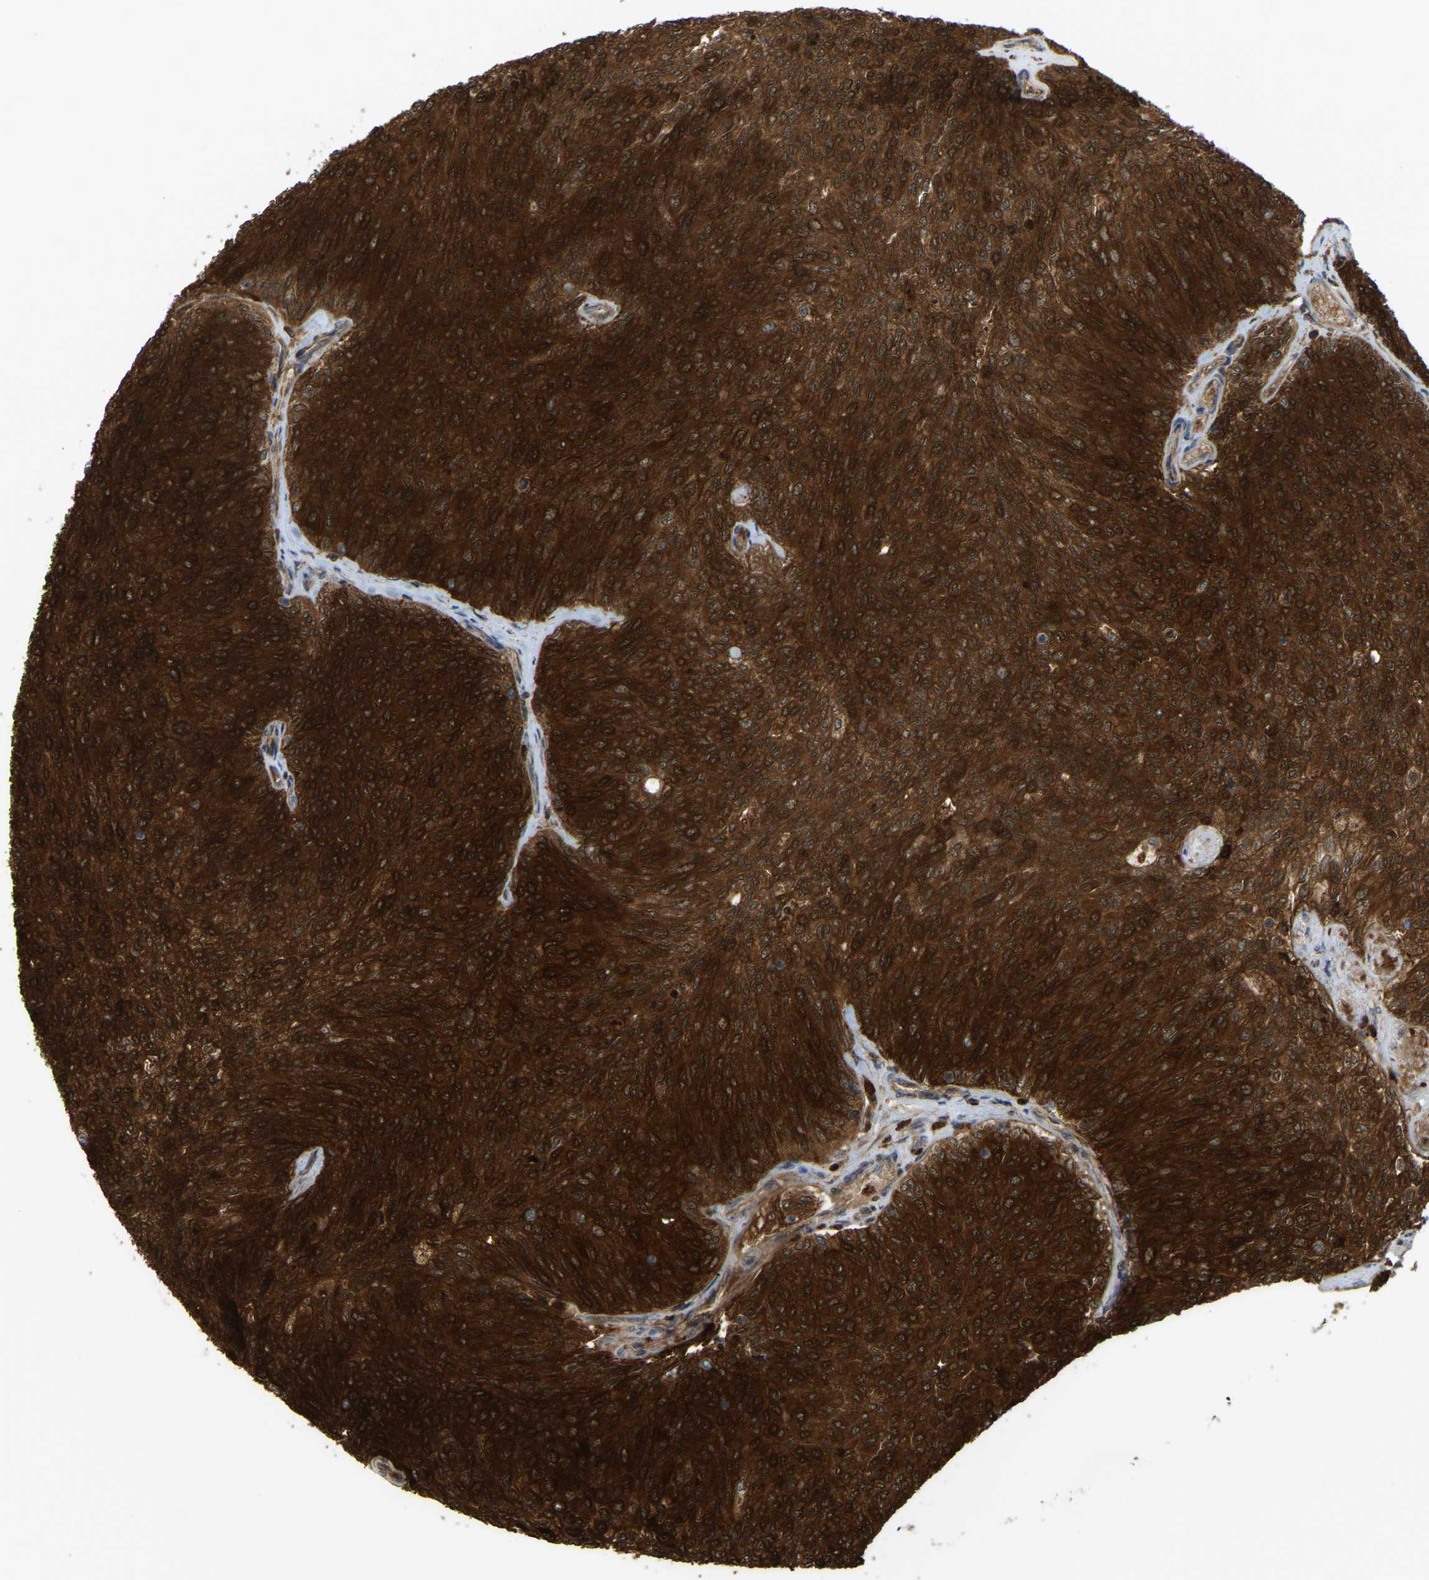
{"staining": {"intensity": "strong", "quantity": ">75%", "location": "cytoplasmic/membranous"}, "tissue": "urothelial cancer", "cell_type": "Tumor cells", "image_type": "cancer", "snomed": [{"axis": "morphology", "description": "Urothelial carcinoma, Low grade"}, {"axis": "topography", "description": "Urinary bladder"}], "caption": "Urothelial cancer stained with DAB IHC shows high levels of strong cytoplasmic/membranous positivity in approximately >75% of tumor cells.", "gene": "SERPINB5", "patient": {"sex": "female", "age": 79}}